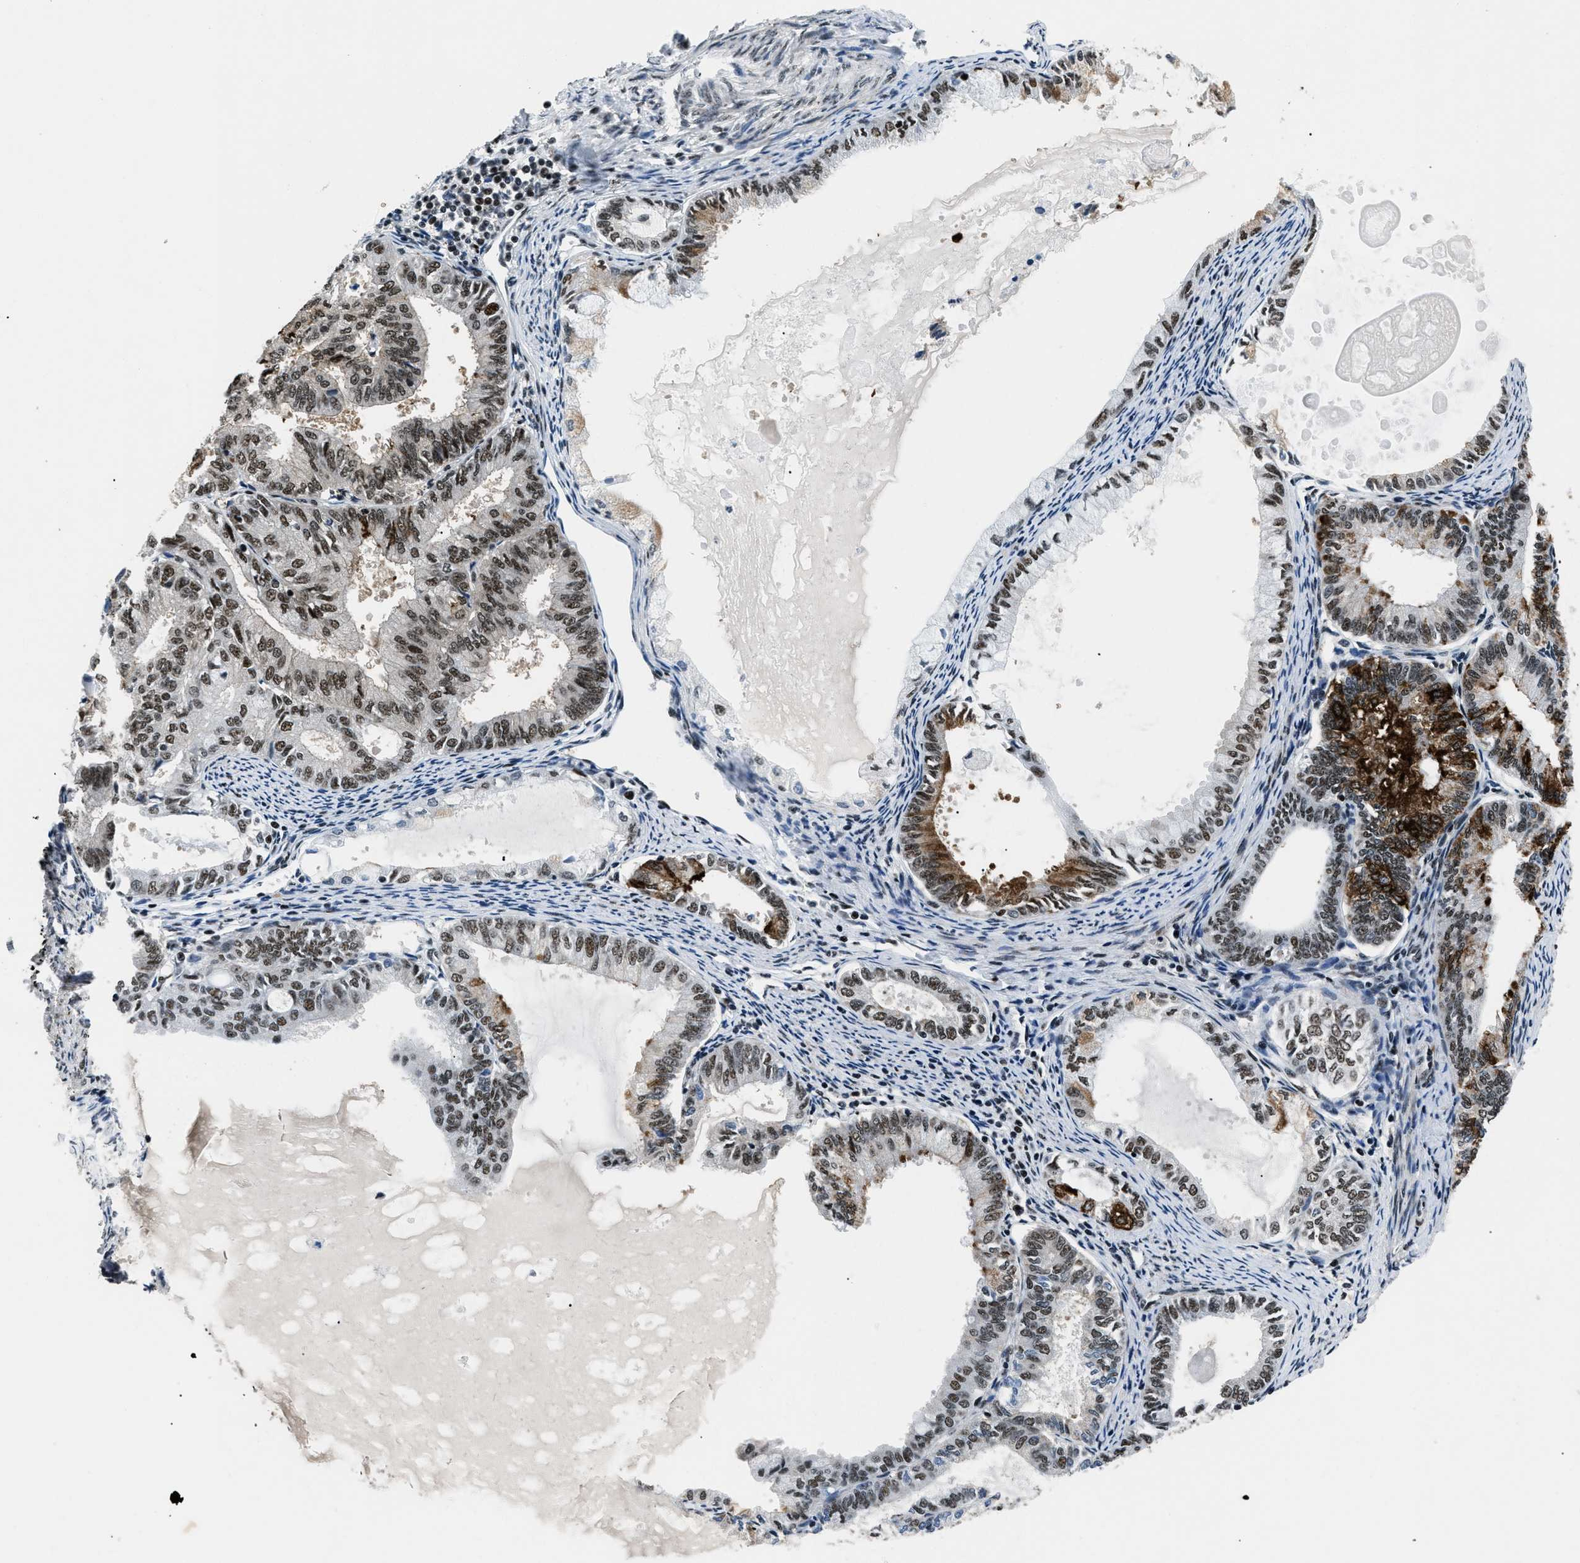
{"staining": {"intensity": "strong", "quantity": ">75%", "location": "nuclear"}, "tissue": "endometrial cancer", "cell_type": "Tumor cells", "image_type": "cancer", "snomed": [{"axis": "morphology", "description": "Adenocarcinoma, NOS"}, {"axis": "topography", "description": "Endometrium"}], "caption": "A micrograph of endometrial cancer stained for a protein reveals strong nuclear brown staining in tumor cells. (Brightfield microscopy of DAB IHC at high magnification).", "gene": "SMARCB1", "patient": {"sex": "female", "age": 86}}